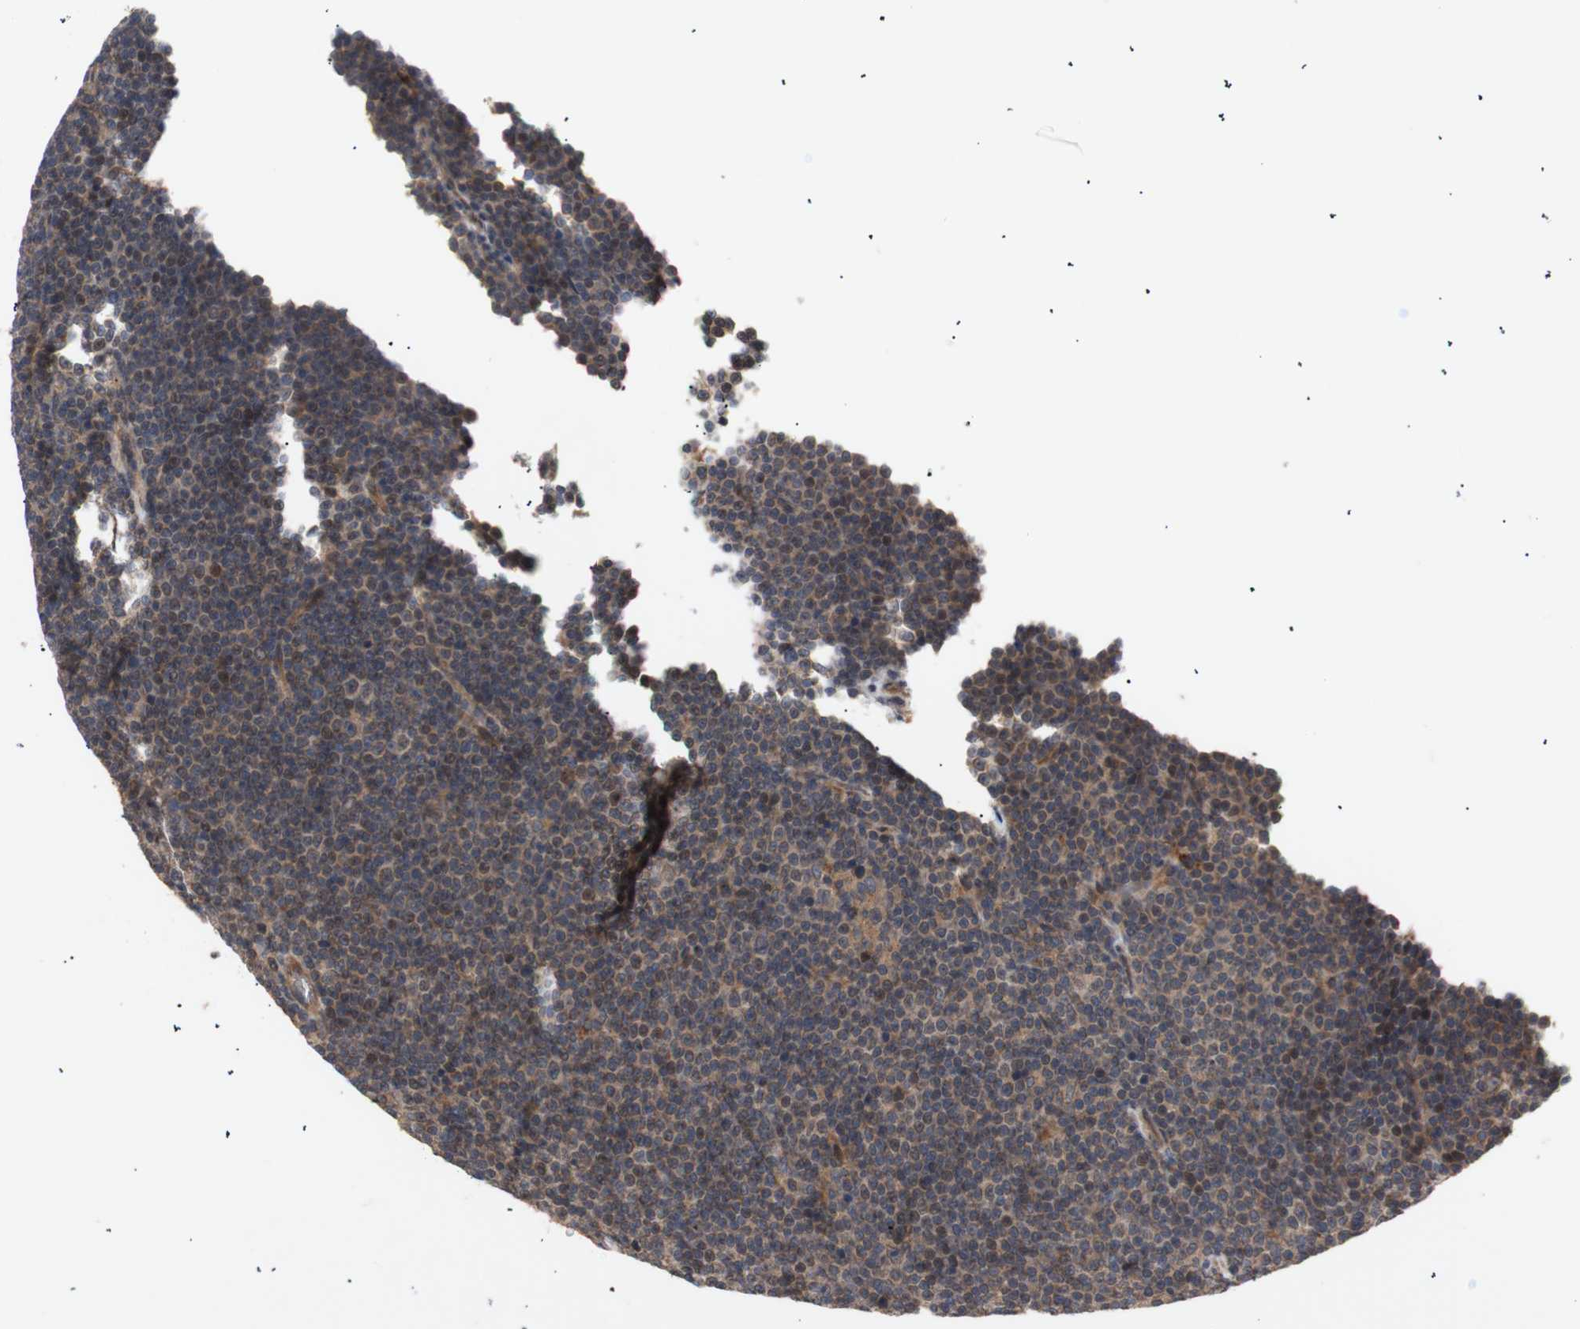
{"staining": {"intensity": "moderate", "quantity": "25%-75%", "location": "cytoplasmic/membranous"}, "tissue": "lymphoma", "cell_type": "Tumor cells", "image_type": "cancer", "snomed": [{"axis": "morphology", "description": "Malignant lymphoma, non-Hodgkin's type, Low grade"}, {"axis": "topography", "description": "Lymph node"}], "caption": "Immunohistochemical staining of lymphoma demonstrates medium levels of moderate cytoplasmic/membranous expression in approximately 25%-75% of tumor cells.", "gene": "PKN1", "patient": {"sex": "female", "age": 67}}